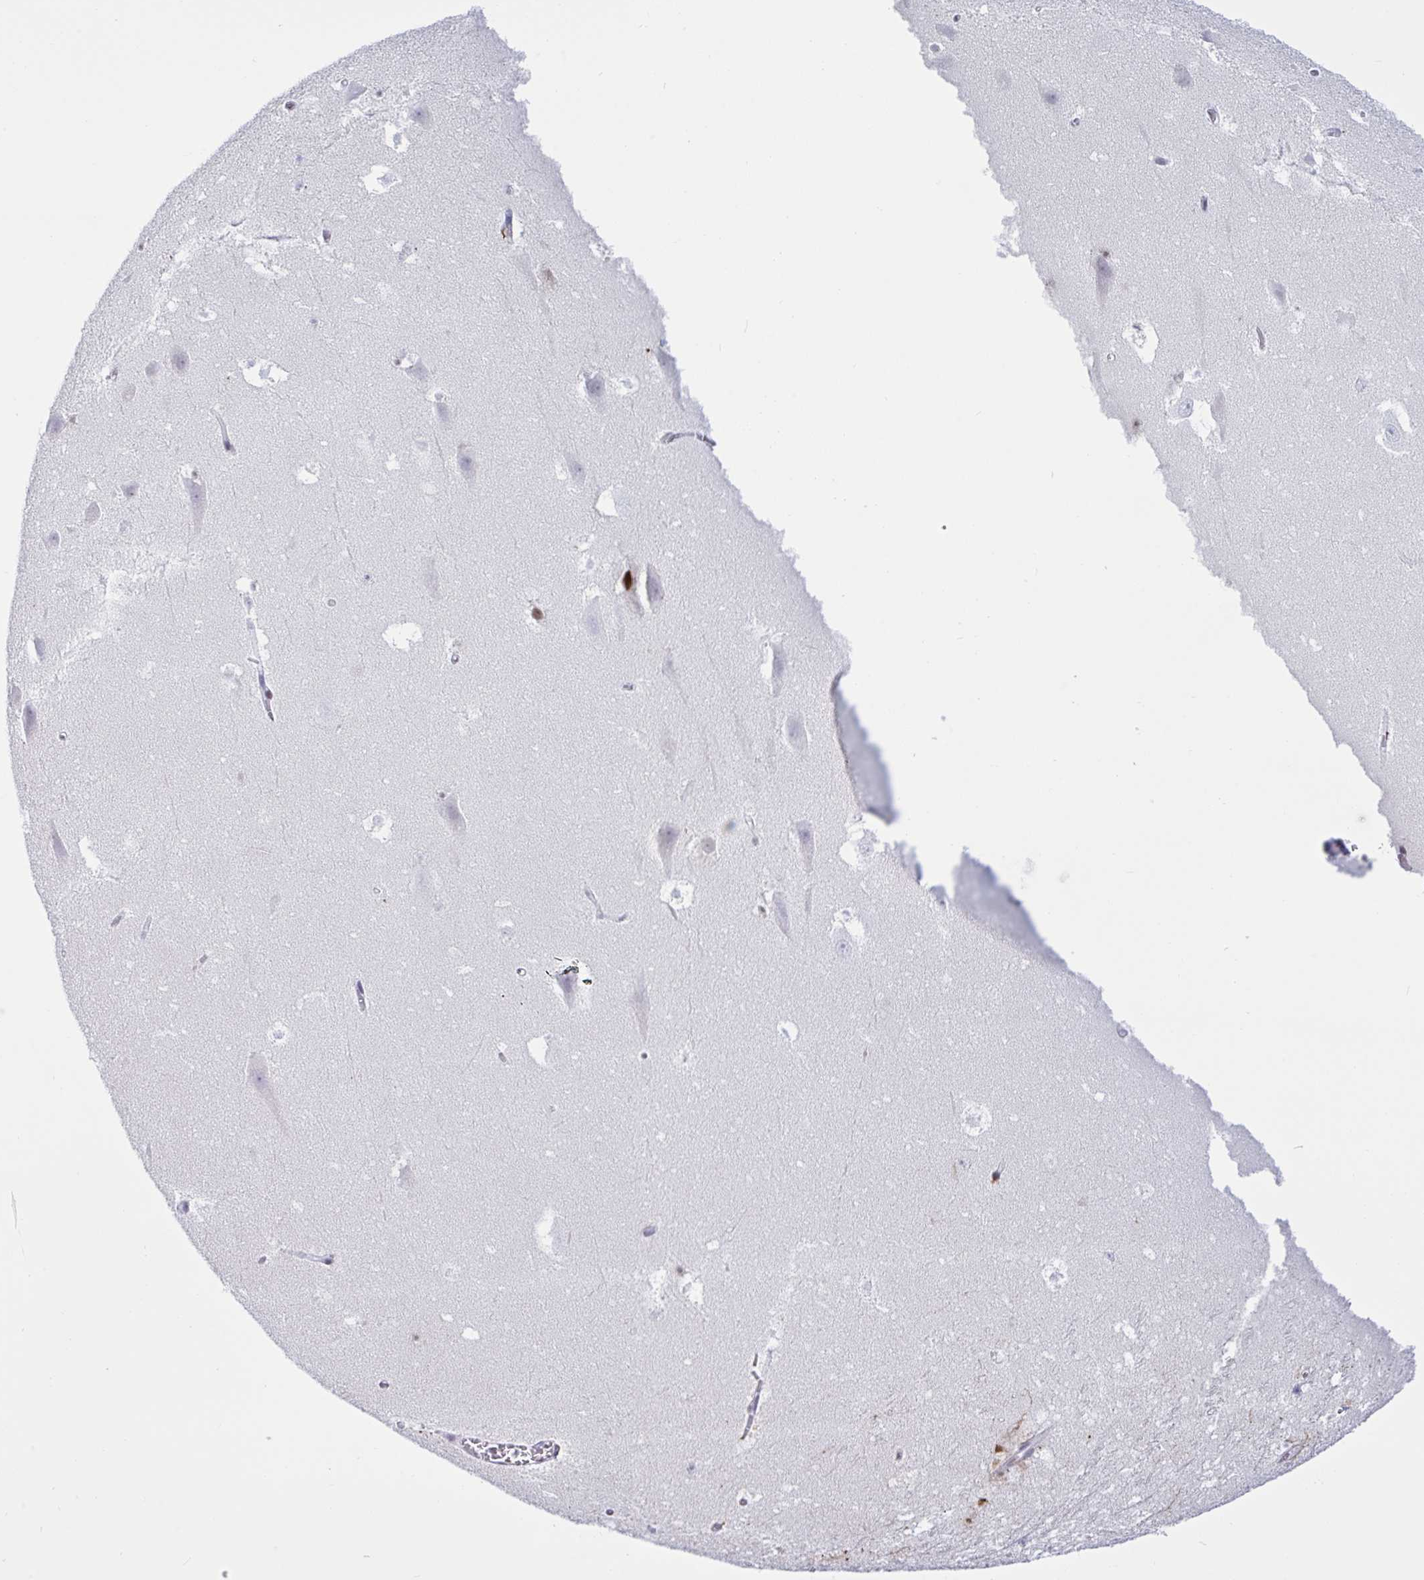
{"staining": {"intensity": "moderate", "quantity": "<25%", "location": "cytoplasmic/membranous"}, "tissue": "hippocampus", "cell_type": "Glial cells", "image_type": "normal", "snomed": [{"axis": "morphology", "description": "Normal tissue, NOS"}, {"axis": "topography", "description": "Hippocampus"}], "caption": "Human hippocampus stained with a brown dye reveals moderate cytoplasmic/membranous positive expression in about <25% of glial cells.", "gene": "PPP1R10", "patient": {"sex": "female", "age": 42}}